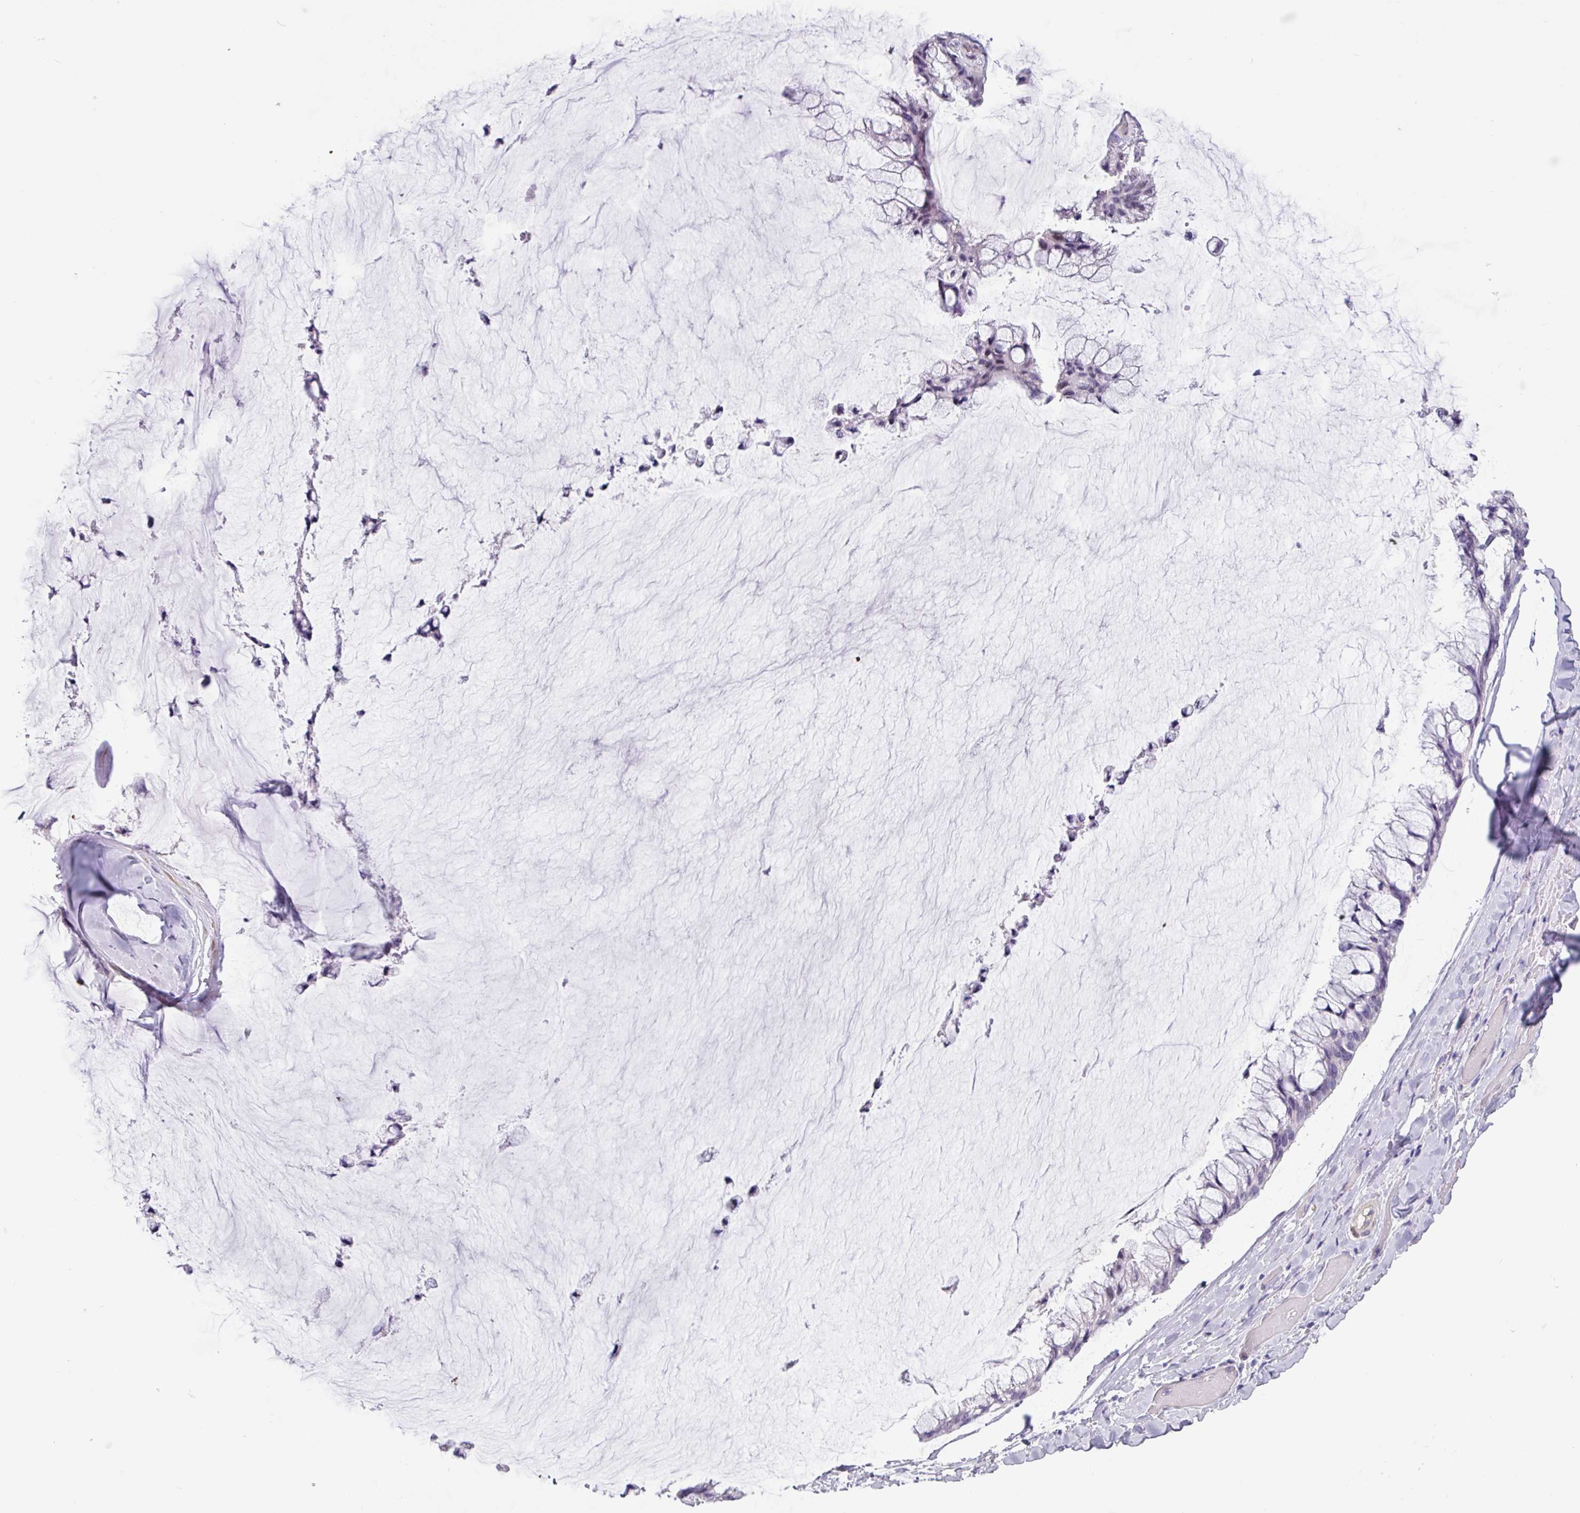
{"staining": {"intensity": "negative", "quantity": "none", "location": "none"}, "tissue": "ovarian cancer", "cell_type": "Tumor cells", "image_type": "cancer", "snomed": [{"axis": "morphology", "description": "Cystadenocarcinoma, mucinous, NOS"}, {"axis": "topography", "description": "Ovary"}], "caption": "This is an immunohistochemistry (IHC) histopathology image of human mucinous cystadenocarcinoma (ovarian). There is no expression in tumor cells.", "gene": "OTX1", "patient": {"sex": "female", "age": 39}}